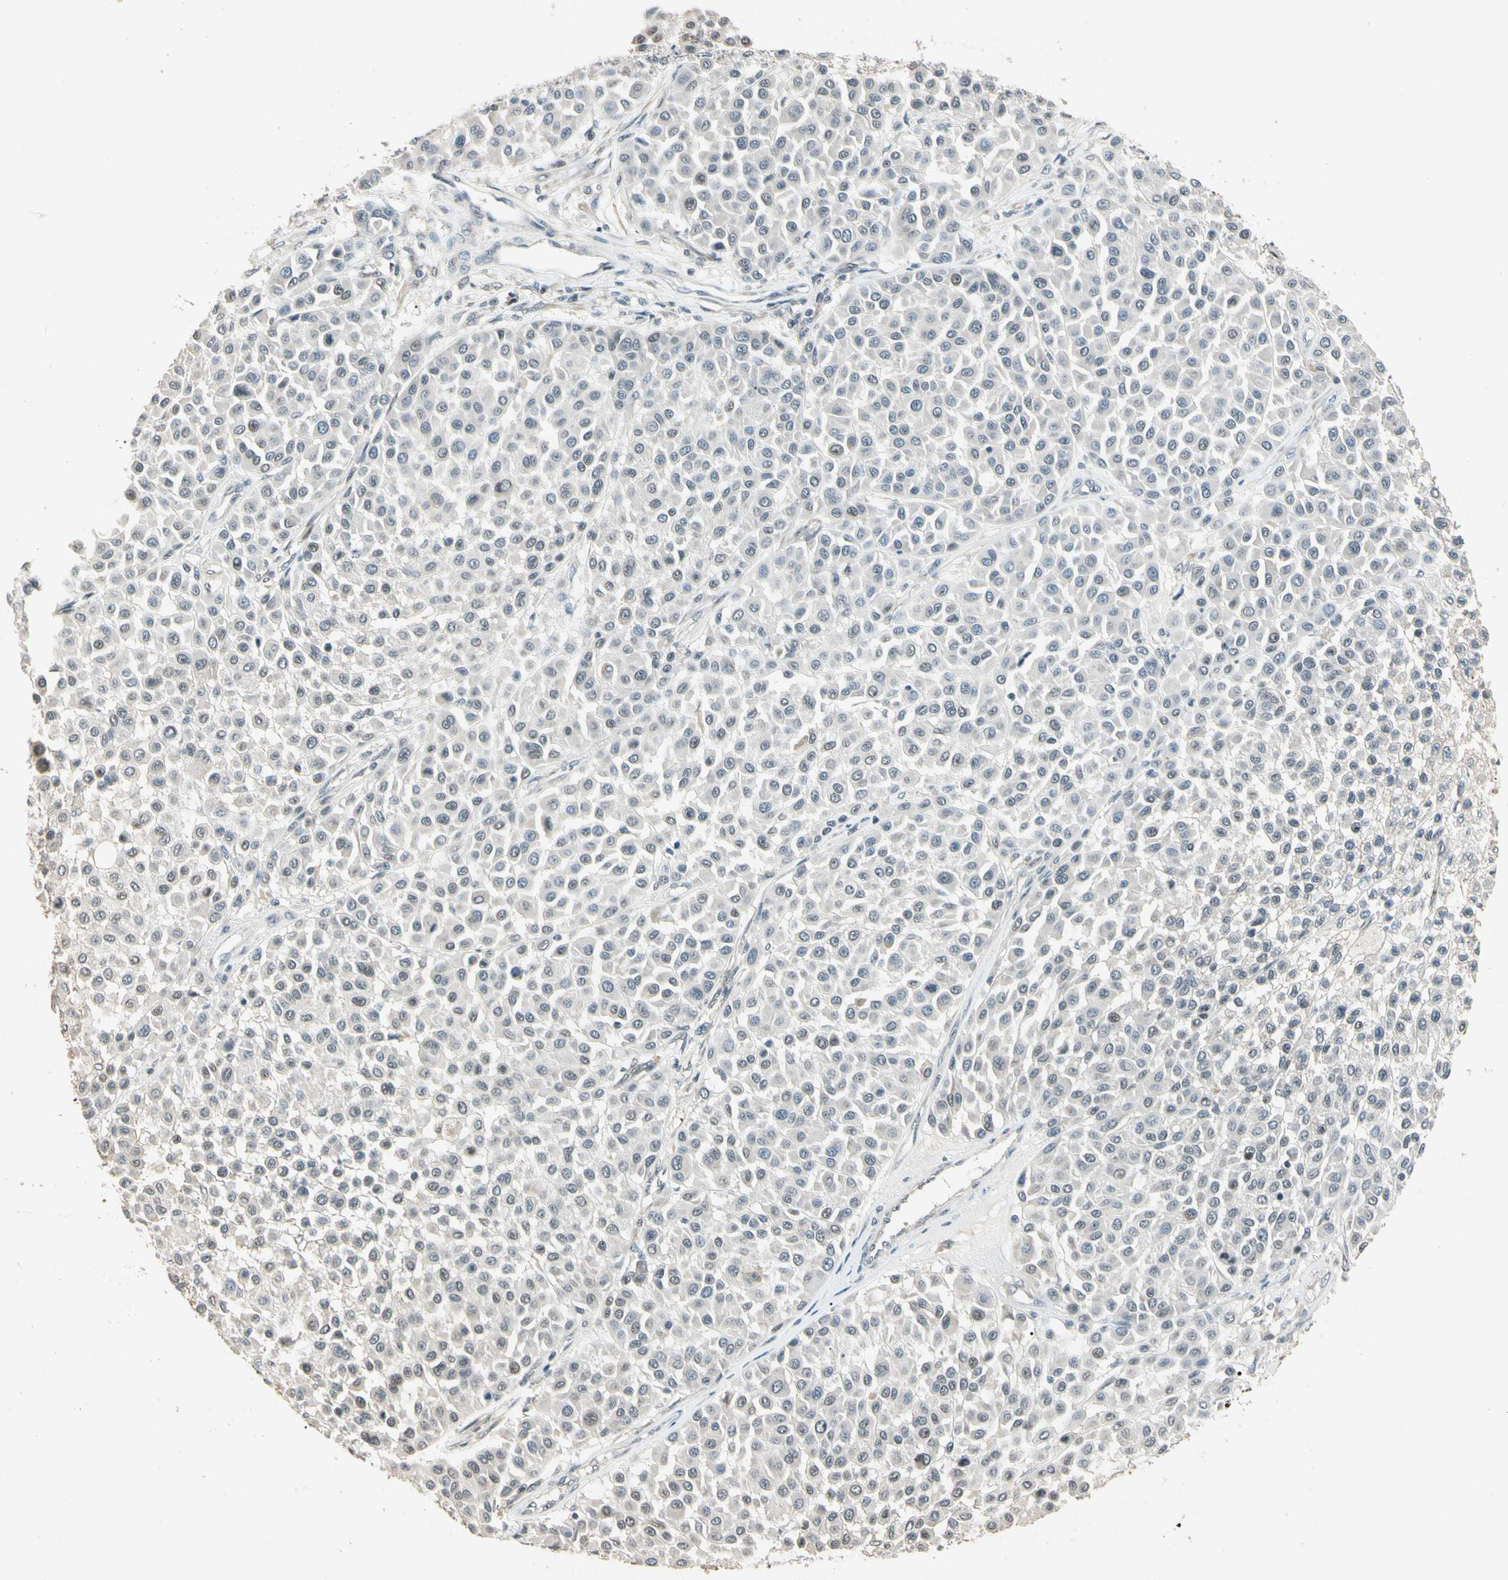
{"staining": {"intensity": "weak", "quantity": "<25%", "location": "cytoplasmic/membranous,nuclear"}, "tissue": "melanoma", "cell_type": "Tumor cells", "image_type": "cancer", "snomed": [{"axis": "morphology", "description": "Malignant melanoma, Metastatic site"}, {"axis": "topography", "description": "Soft tissue"}], "caption": "Photomicrograph shows no significant protein positivity in tumor cells of malignant melanoma (metastatic site). (DAB (3,3'-diaminobenzidine) immunohistochemistry with hematoxylin counter stain).", "gene": "ZBTB4", "patient": {"sex": "male", "age": 41}}